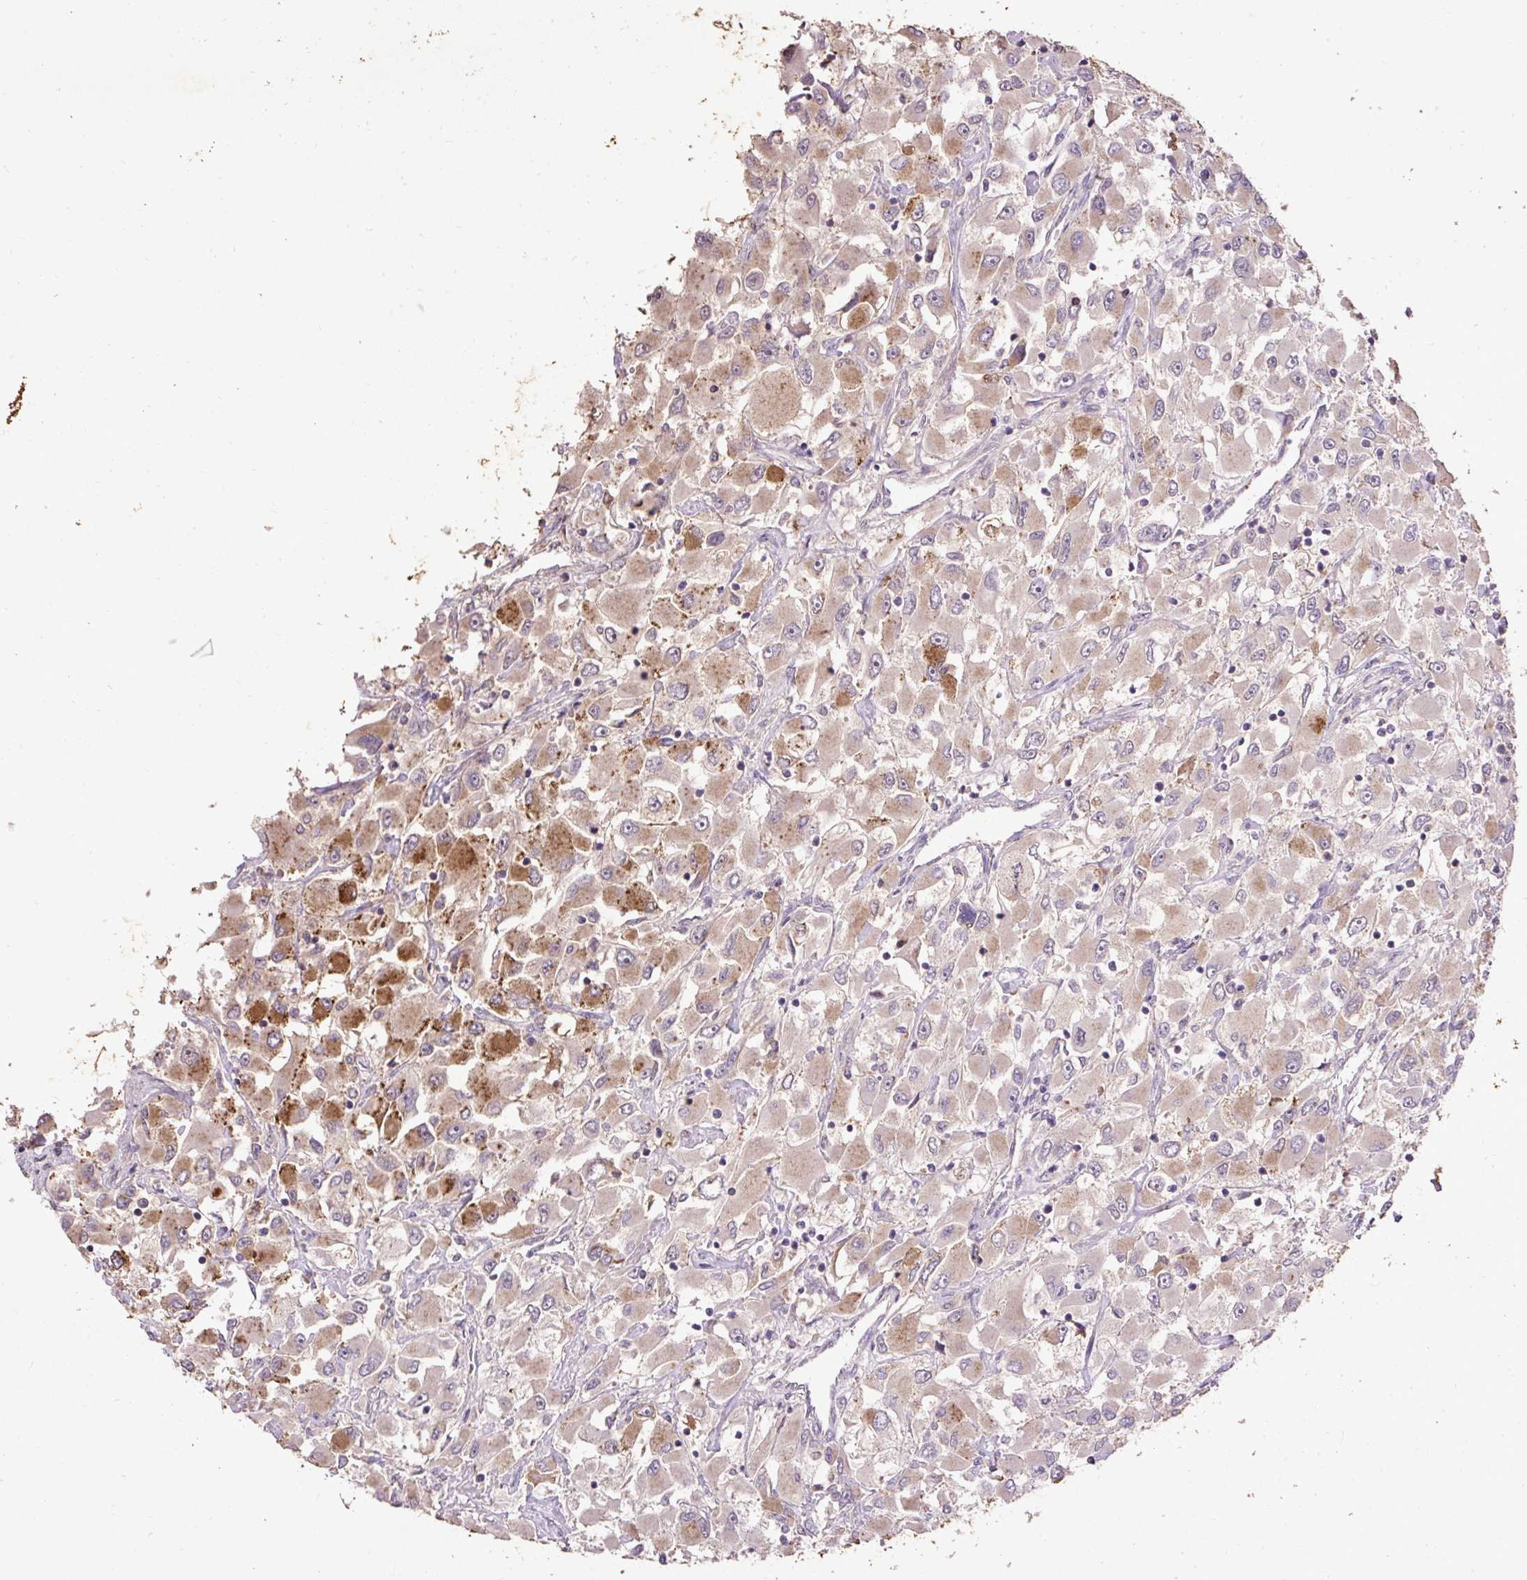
{"staining": {"intensity": "moderate", "quantity": "<25%", "location": "cytoplasmic/membranous"}, "tissue": "renal cancer", "cell_type": "Tumor cells", "image_type": "cancer", "snomed": [{"axis": "morphology", "description": "Adenocarcinoma, NOS"}, {"axis": "topography", "description": "Kidney"}], "caption": "An immunohistochemistry micrograph of tumor tissue is shown. Protein staining in brown highlights moderate cytoplasmic/membranous positivity in renal cancer (adenocarcinoma) within tumor cells.", "gene": "LRTM2", "patient": {"sex": "female", "age": 52}}